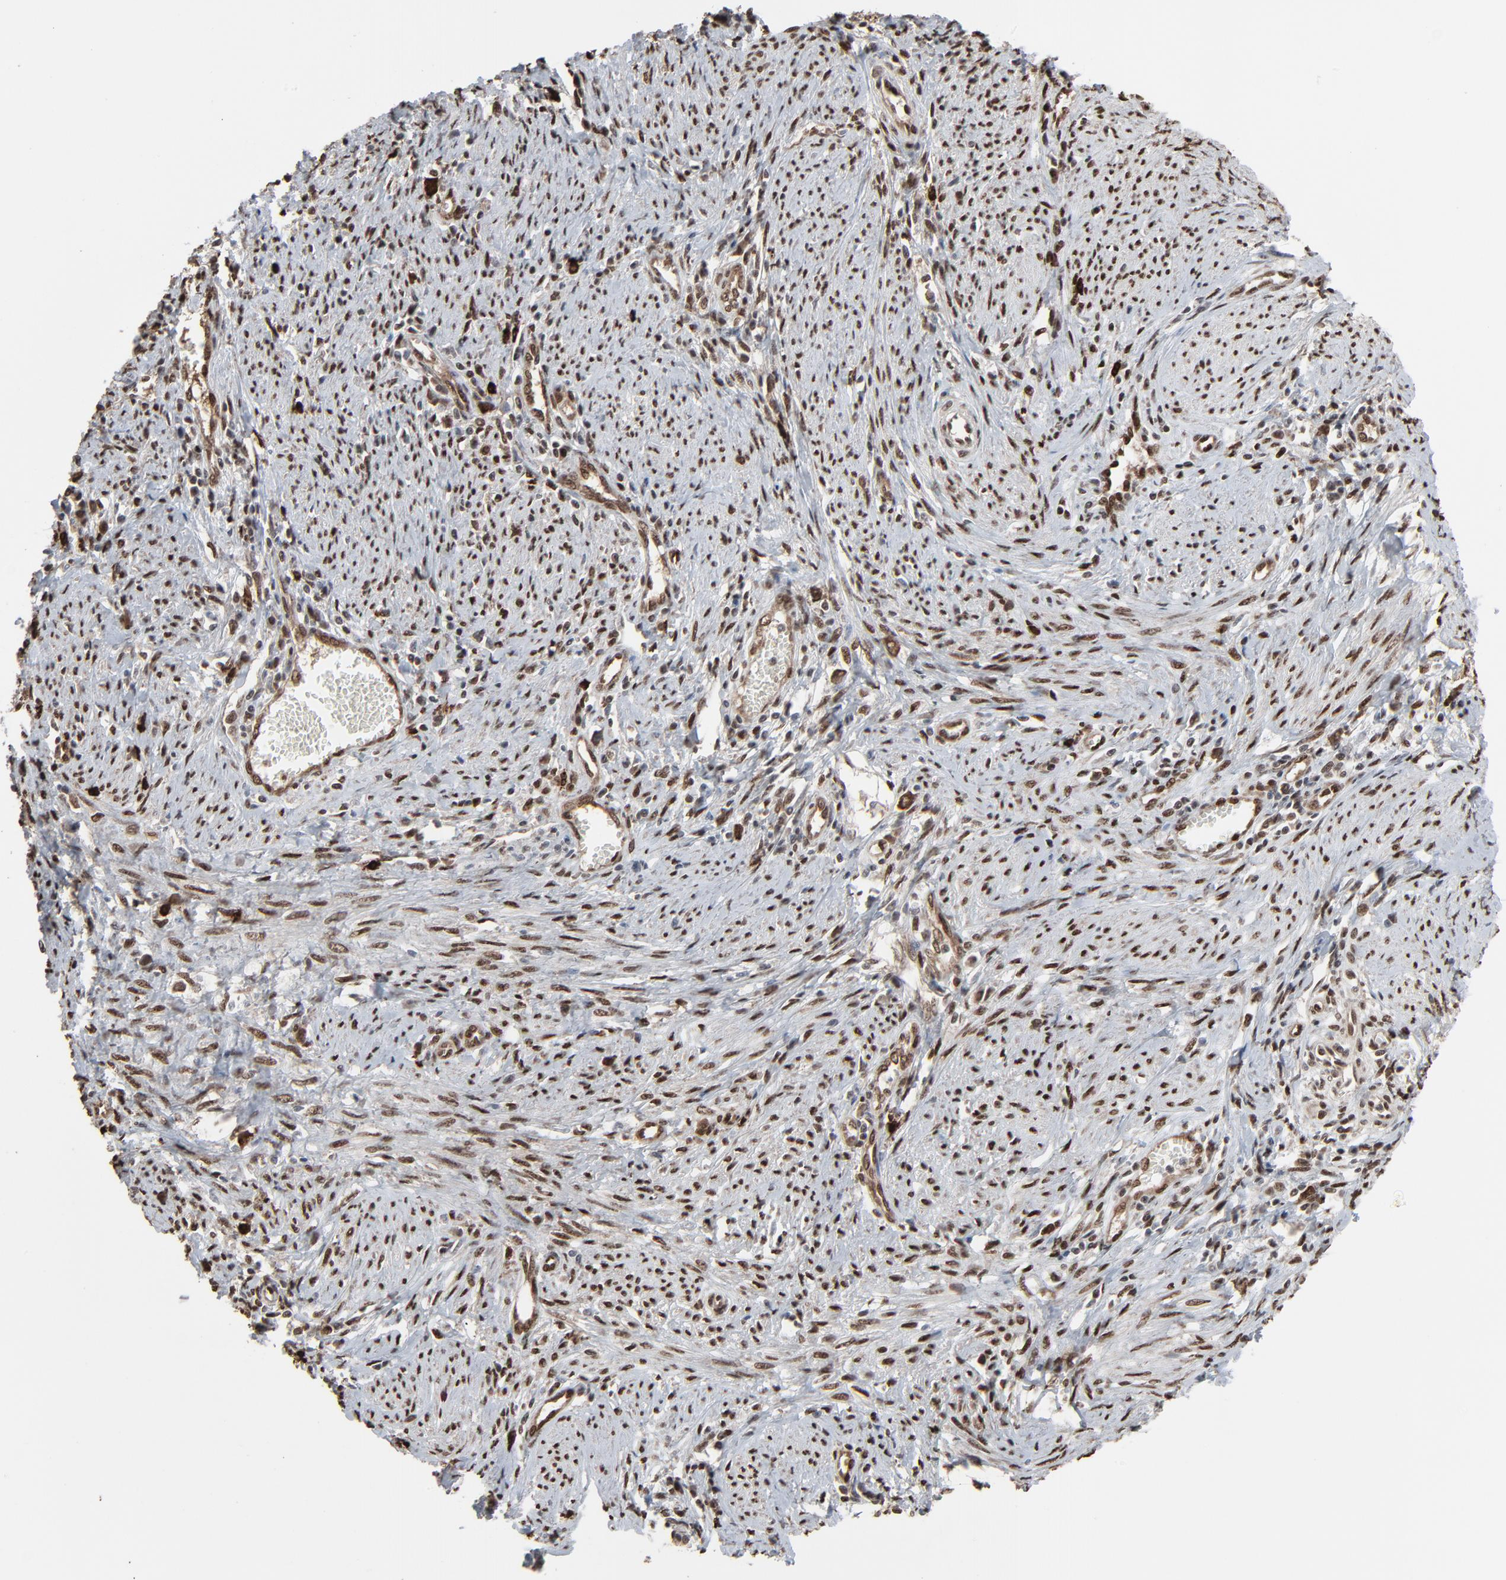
{"staining": {"intensity": "strong", "quantity": ">75%", "location": "nuclear"}, "tissue": "cervical cancer", "cell_type": "Tumor cells", "image_type": "cancer", "snomed": [{"axis": "morphology", "description": "Adenocarcinoma, NOS"}, {"axis": "topography", "description": "Cervix"}], "caption": "Protein analysis of cervical adenocarcinoma tissue displays strong nuclear positivity in approximately >75% of tumor cells.", "gene": "MEIS2", "patient": {"sex": "female", "age": 36}}